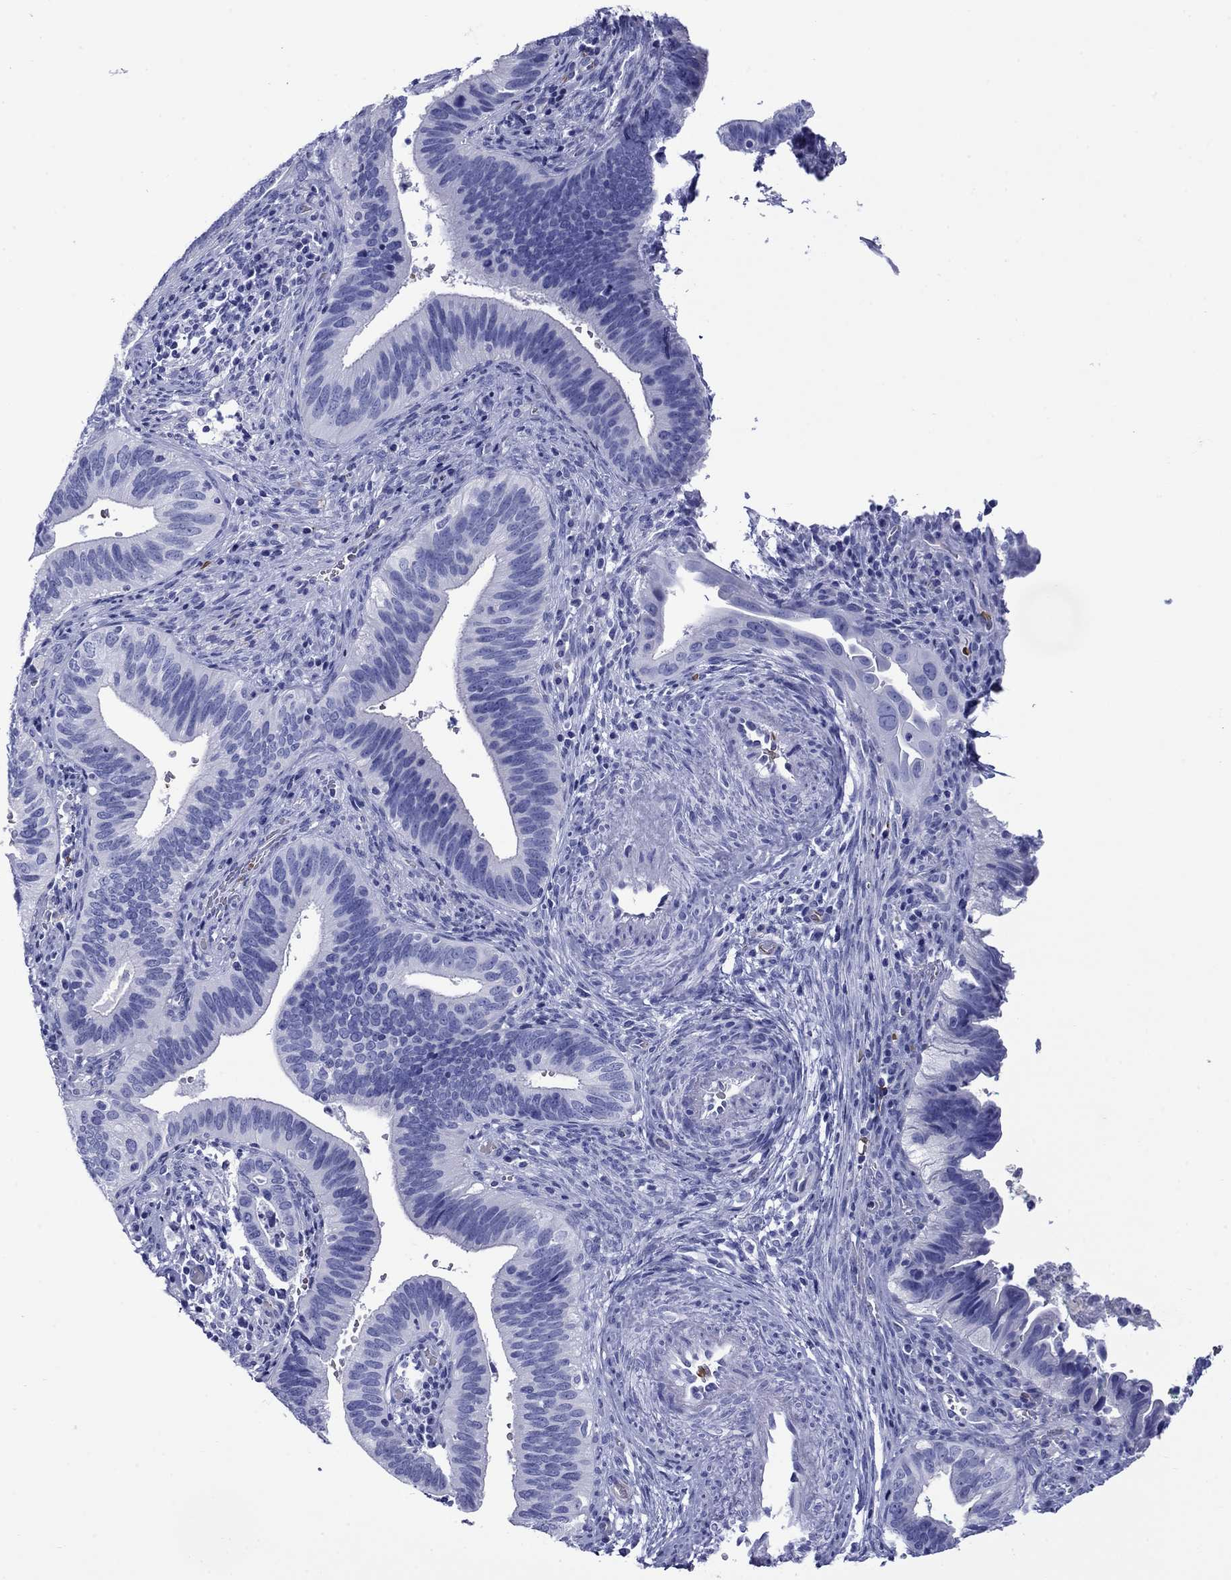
{"staining": {"intensity": "negative", "quantity": "none", "location": "none"}, "tissue": "cervical cancer", "cell_type": "Tumor cells", "image_type": "cancer", "snomed": [{"axis": "morphology", "description": "Adenocarcinoma, NOS"}, {"axis": "topography", "description": "Cervix"}], "caption": "The histopathology image displays no significant expression in tumor cells of cervical adenocarcinoma. (Stains: DAB immunohistochemistry with hematoxylin counter stain, Microscopy: brightfield microscopy at high magnification).", "gene": "ROM1", "patient": {"sex": "female", "age": 42}}